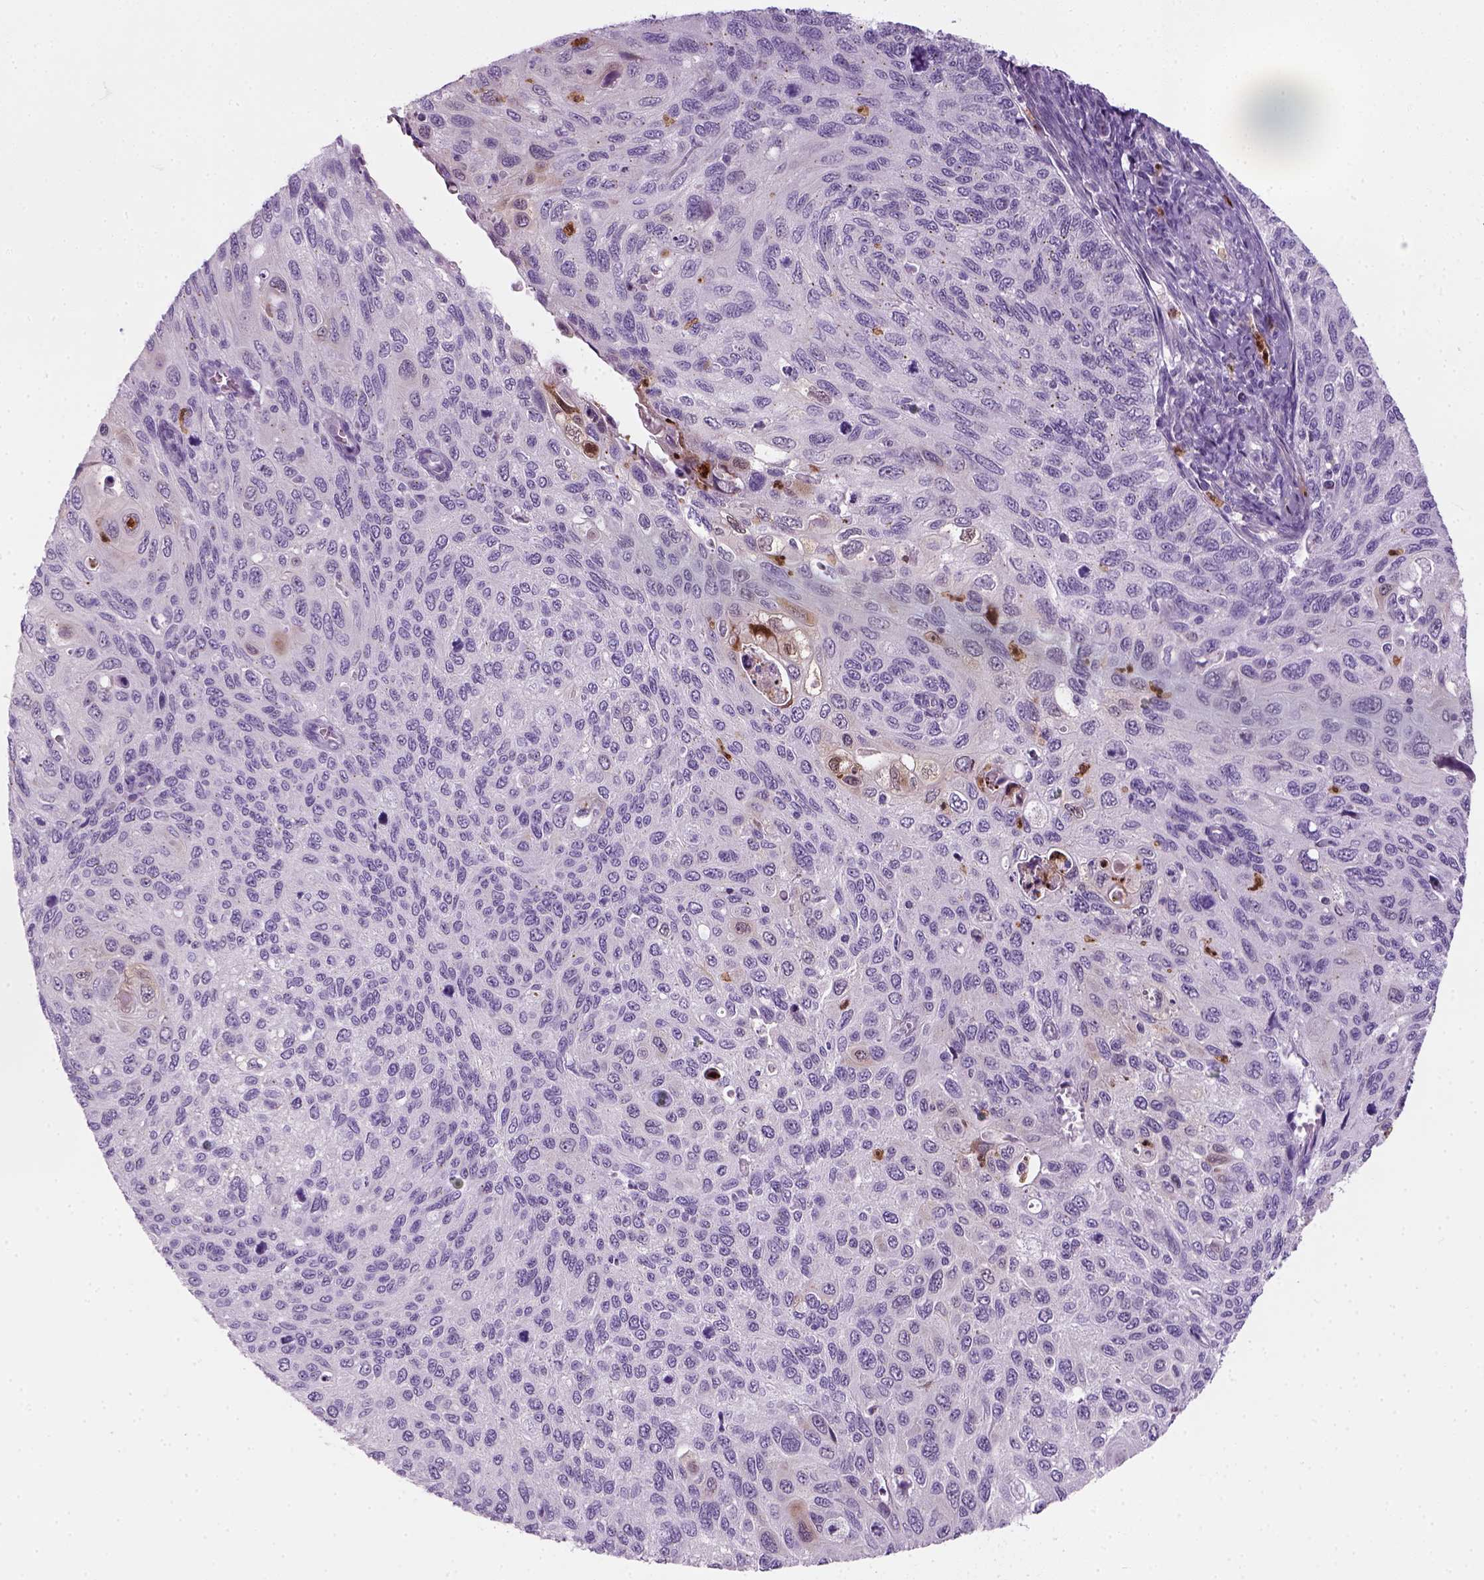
{"staining": {"intensity": "negative", "quantity": "none", "location": "none"}, "tissue": "cervical cancer", "cell_type": "Tumor cells", "image_type": "cancer", "snomed": [{"axis": "morphology", "description": "Squamous cell carcinoma, NOS"}, {"axis": "topography", "description": "Cervix"}], "caption": "The micrograph shows no staining of tumor cells in cervical cancer.", "gene": "IL4", "patient": {"sex": "female", "age": 70}}